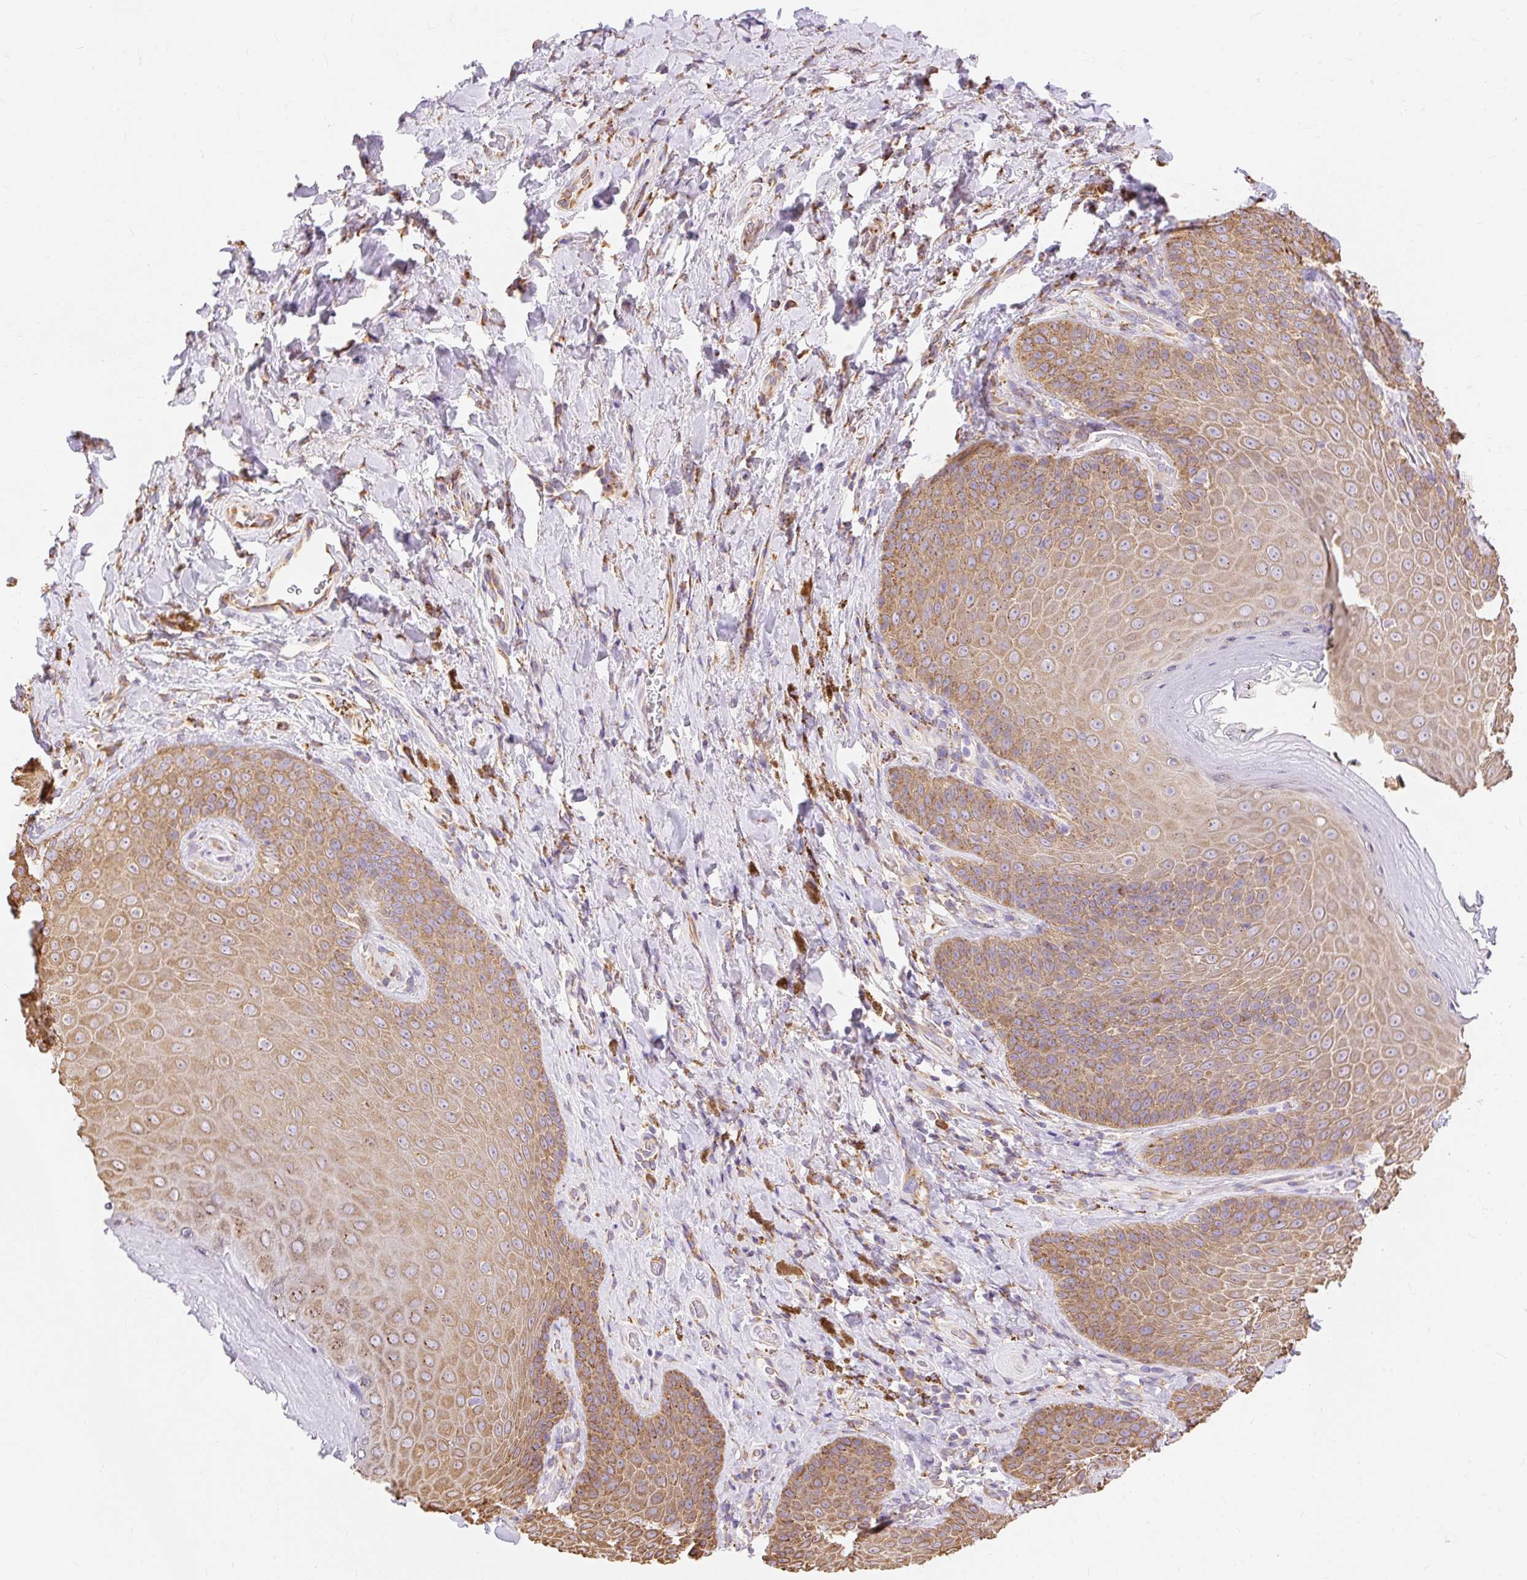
{"staining": {"intensity": "moderate", "quantity": ">75%", "location": "cytoplasmic/membranous"}, "tissue": "skin", "cell_type": "Epidermal cells", "image_type": "normal", "snomed": [{"axis": "morphology", "description": "Normal tissue, NOS"}, {"axis": "topography", "description": "Anal"}, {"axis": "topography", "description": "Peripheral nerve tissue"}], "caption": "Benign skin was stained to show a protein in brown. There is medium levels of moderate cytoplasmic/membranous expression in approximately >75% of epidermal cells. The protein is stained brown, and the nuclei are stained in blue (DAB (3,3'-diaminobenzidine) IHC with brightfield microscopy, high magnification).", "gene": "ENSG00000260836", "patient": {"sex": "male", "age": 53}}